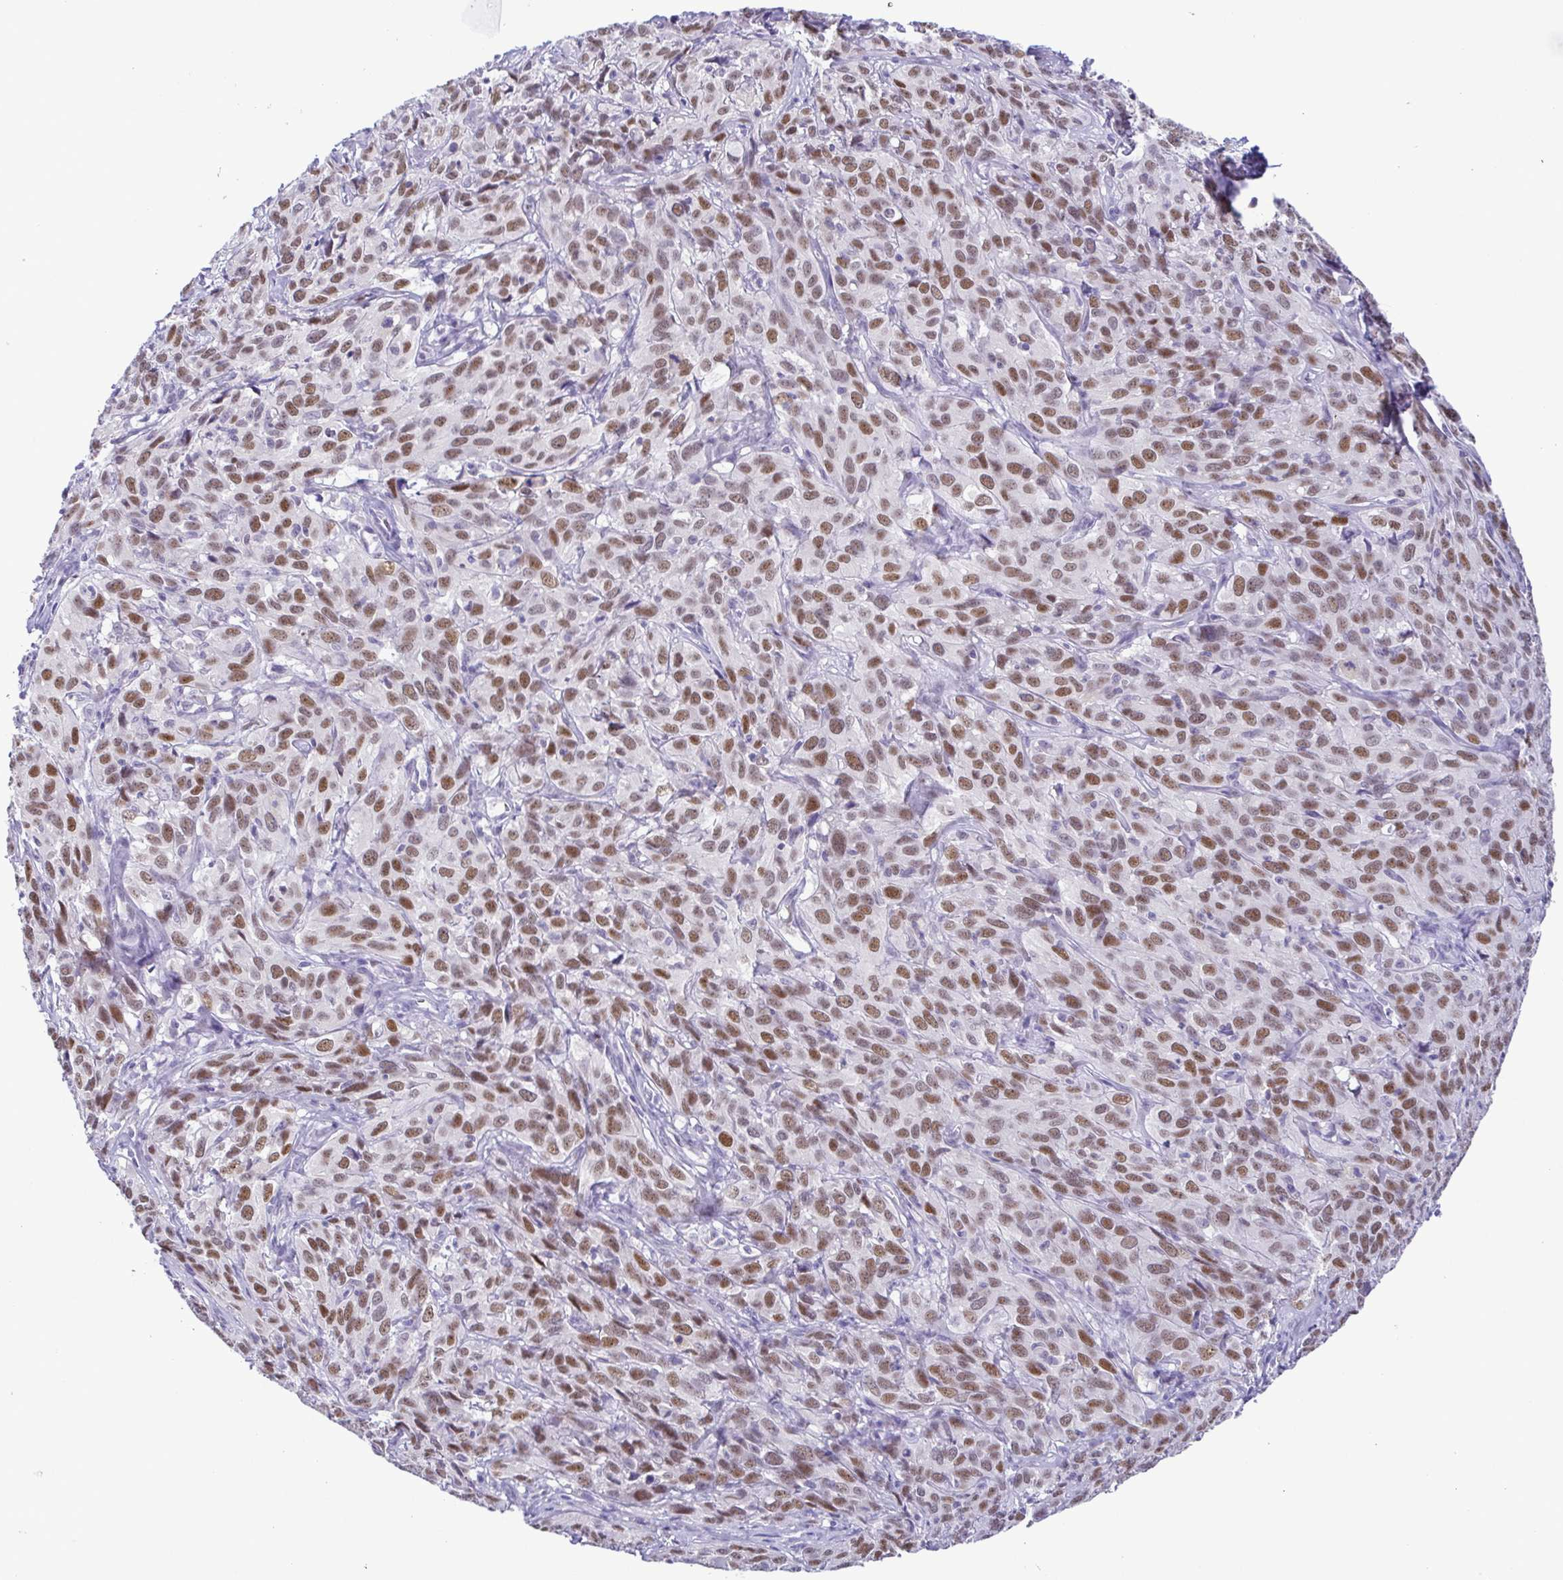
{"staining": {"intensity": "moderate", "quantity": ">75%", "location": "nuclear"}, "tissue": "cervical cancer", "cell_type": "Tumor cells", "image_type": "cancer", "snomed": [{"axis": "morphology", "description": "Squamous cell carcinoma, NOS"}, {"axis": "topography", "description": "Cervix"}], "caption": "Protein expression analysis of human squamous cell carcinoma (cervical) reveals moderate nuclear staining in about >75% of tumor cells. (Stains: DAB (3,3'-diaminobenzidine) in brown, nuclei in blue, Microscopy: brightfield microscopy at high magnification).", "gene": "TIPIN", "patient": {"sex": "female", "age": 51}}